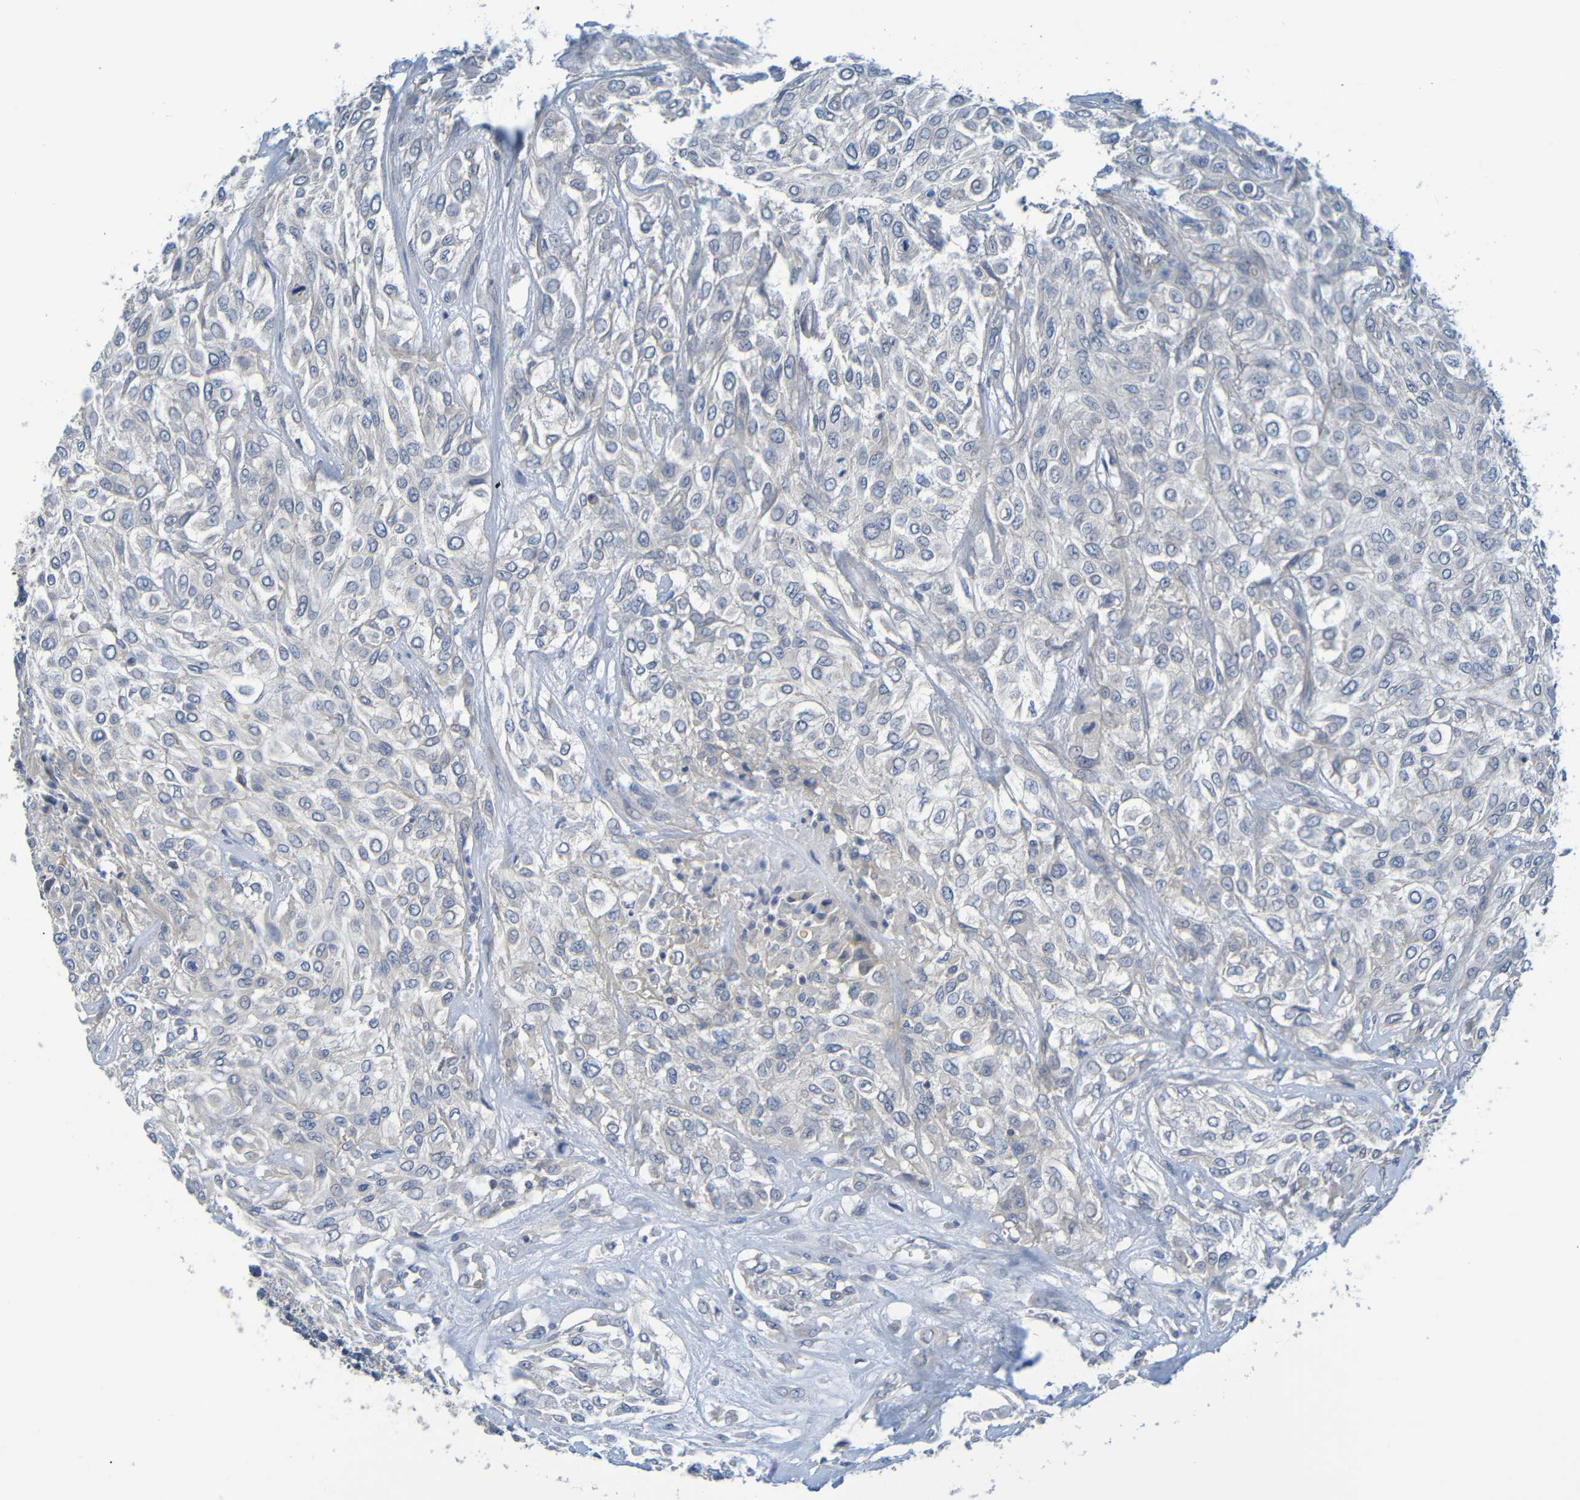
{"staining": {"intensity": "negative", "quantity": "none", "location": "none"}, "tissue": "urothelial cancer", "cell_type": "Tumor cells", "image_type": "cancer", "snomed": [{"axis": "morphology", "description": "Urothelial carcinoma, High grade"}, {"axis": "topography", "description": "Urinary bladder"}], "caption": "This image is of urothelial cancer stained with IHC to label a protein in brown with the nuclei are counter-stained blue. There is no expression in tumor cells.", "gene": "CYP4F2", "patient": {"sex": "male", "age": 57}}